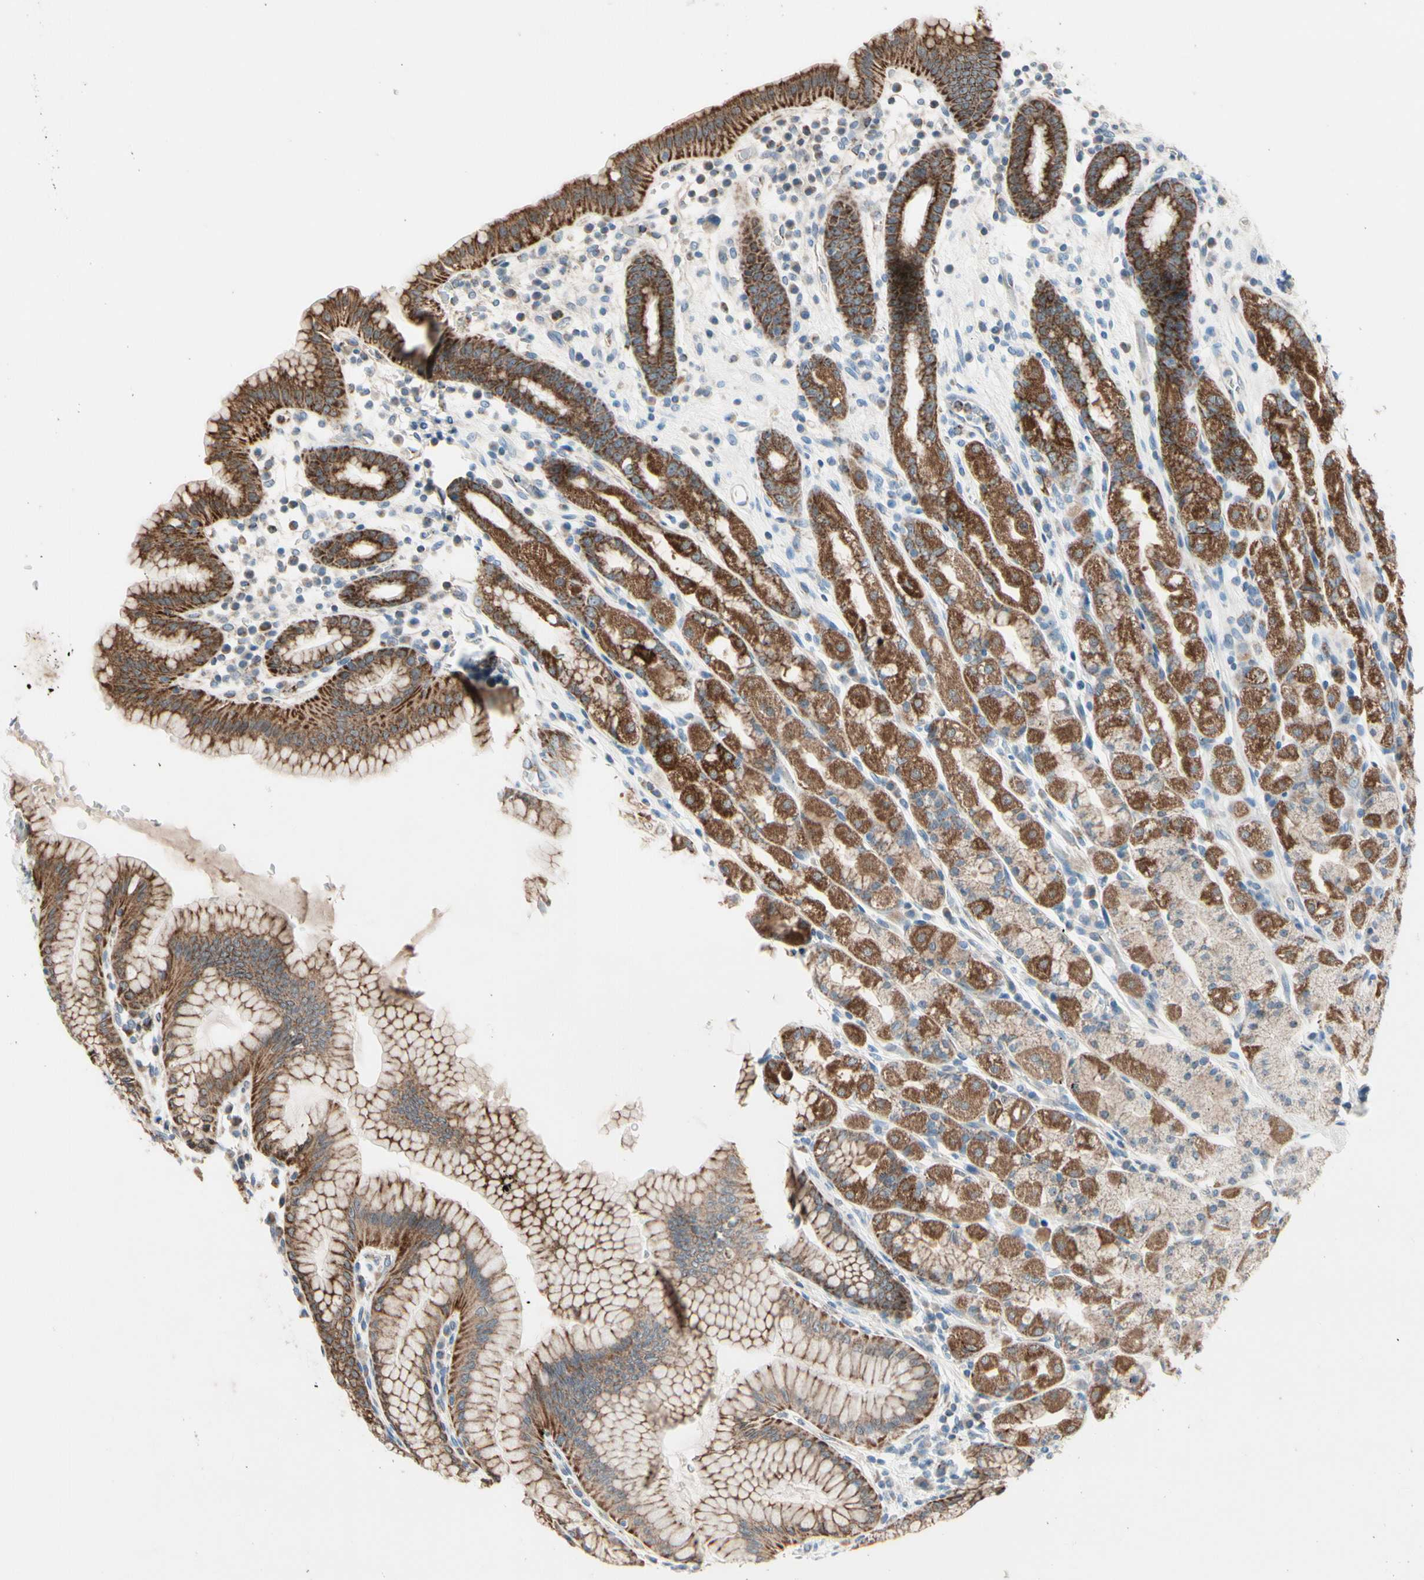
{"staining": {"intensity": "moderate", "quantity": ">75%", "location": "cytoplasmic/membranous"}, "tissue": "stomach", "cell_type": "Glandular cells", "image_type": "normal", "snomed": [{"axis": "morphology", "description": "Normal tissue, NOS"}, {"axis": "topography", "description": "Stomach, upper"}], "caption": "Moderate cytoplasmic/membranous protein positivity is present in about >75% of glandular cells in stomach.", "gene": "CPT1A", "patient": {"sex": "male", "age": 68}}